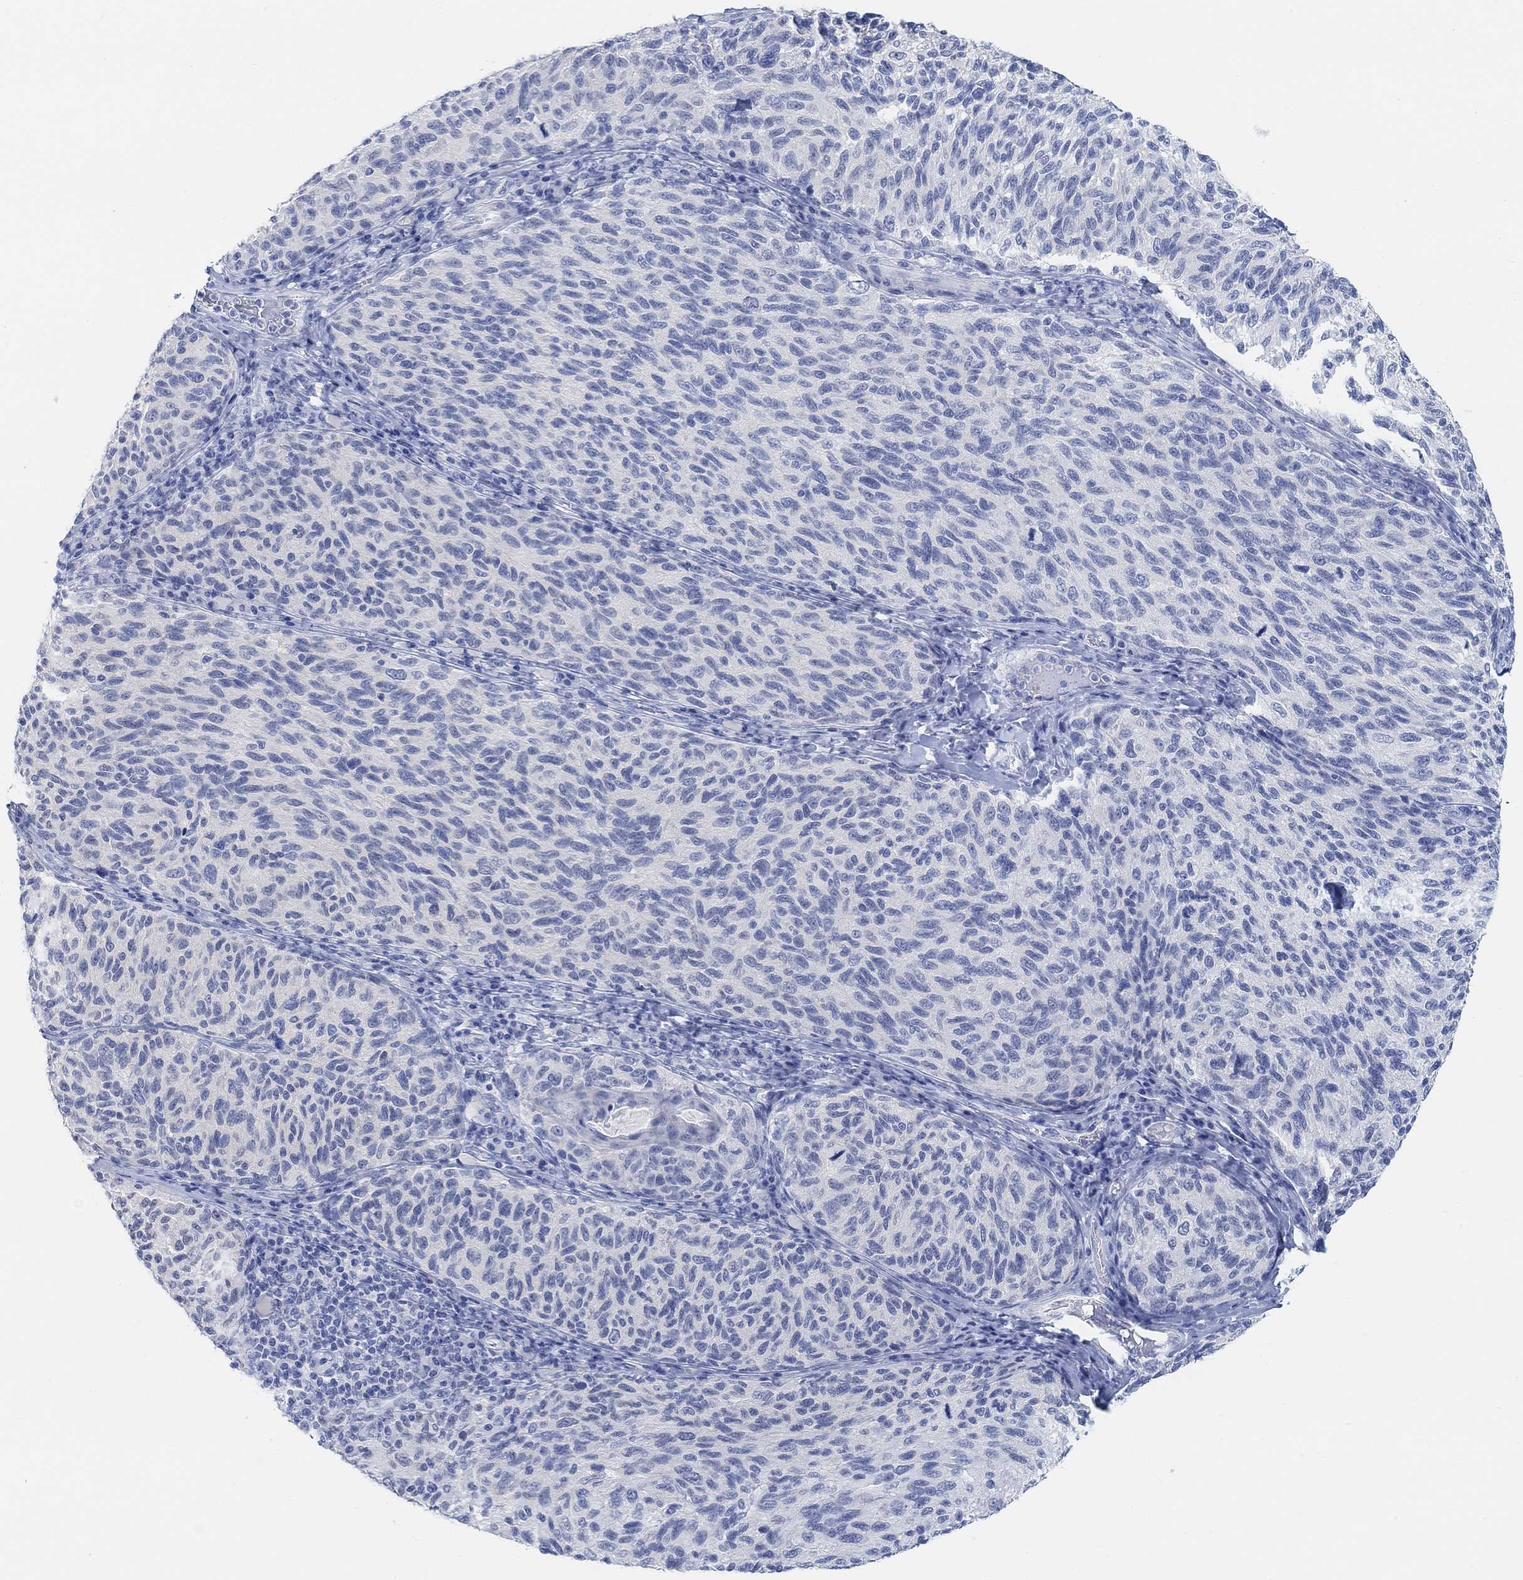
{"staining": {"intensity": "negative", "quantity": "none", "location": "none"}, "tissue": "melanoma", "cell_type": "Tumor cells", "image_type": "cancer", "snomed": [{"axis": "morphology", "description": "Malignant melanoma, NOS"}, {"axis": "topography", "description": "Skin"}], "caption": "Malignant melanoma was stained to show a protein in brown. There is no significant expression in tumor cells.", "gene": "ENO4", "patient": {"sex": "female", "age": 73}}